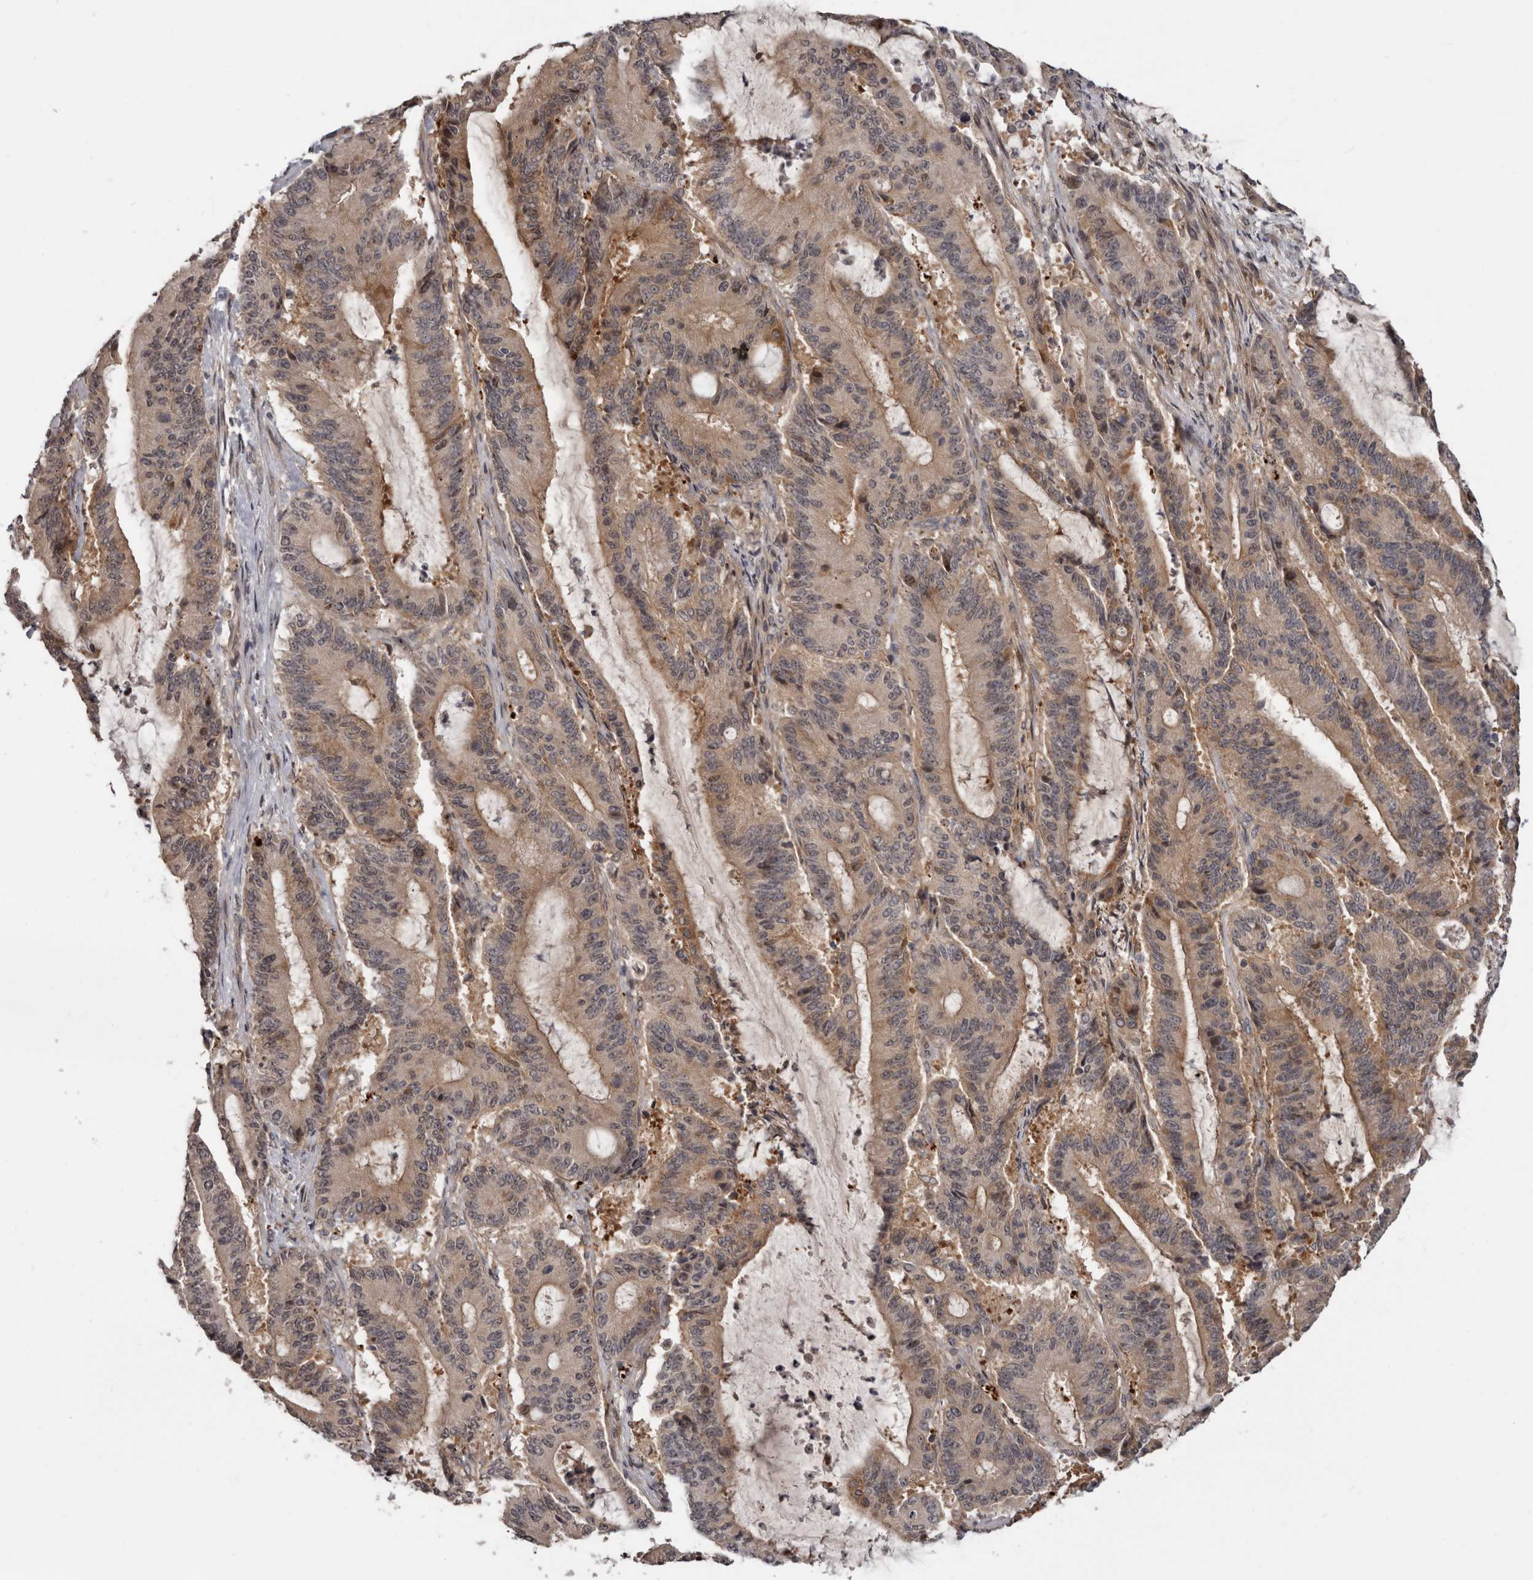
{"staining": {"intensity": "weak", "quantity": ">75%", "location": "cytoplasmic/membranous"}, "tissue": "liver cancer", "cell_type": "Tumor cells", "image_type": "cancer", "snomed": [{"axis": "morphology", "description": "Cholangiocarcinoma"}, {"axis": "topography", "description": "Liver"}], "caption": "Immunohistochemistry (IHC) (DAB) staining of cholangiocarcinoma (liver) reveals weak cytoplasmic/membranous protein positivity in approximately >75% of tumor cells.", "gene": "BAD", "patient": {"sex": "female", "age": 73}}